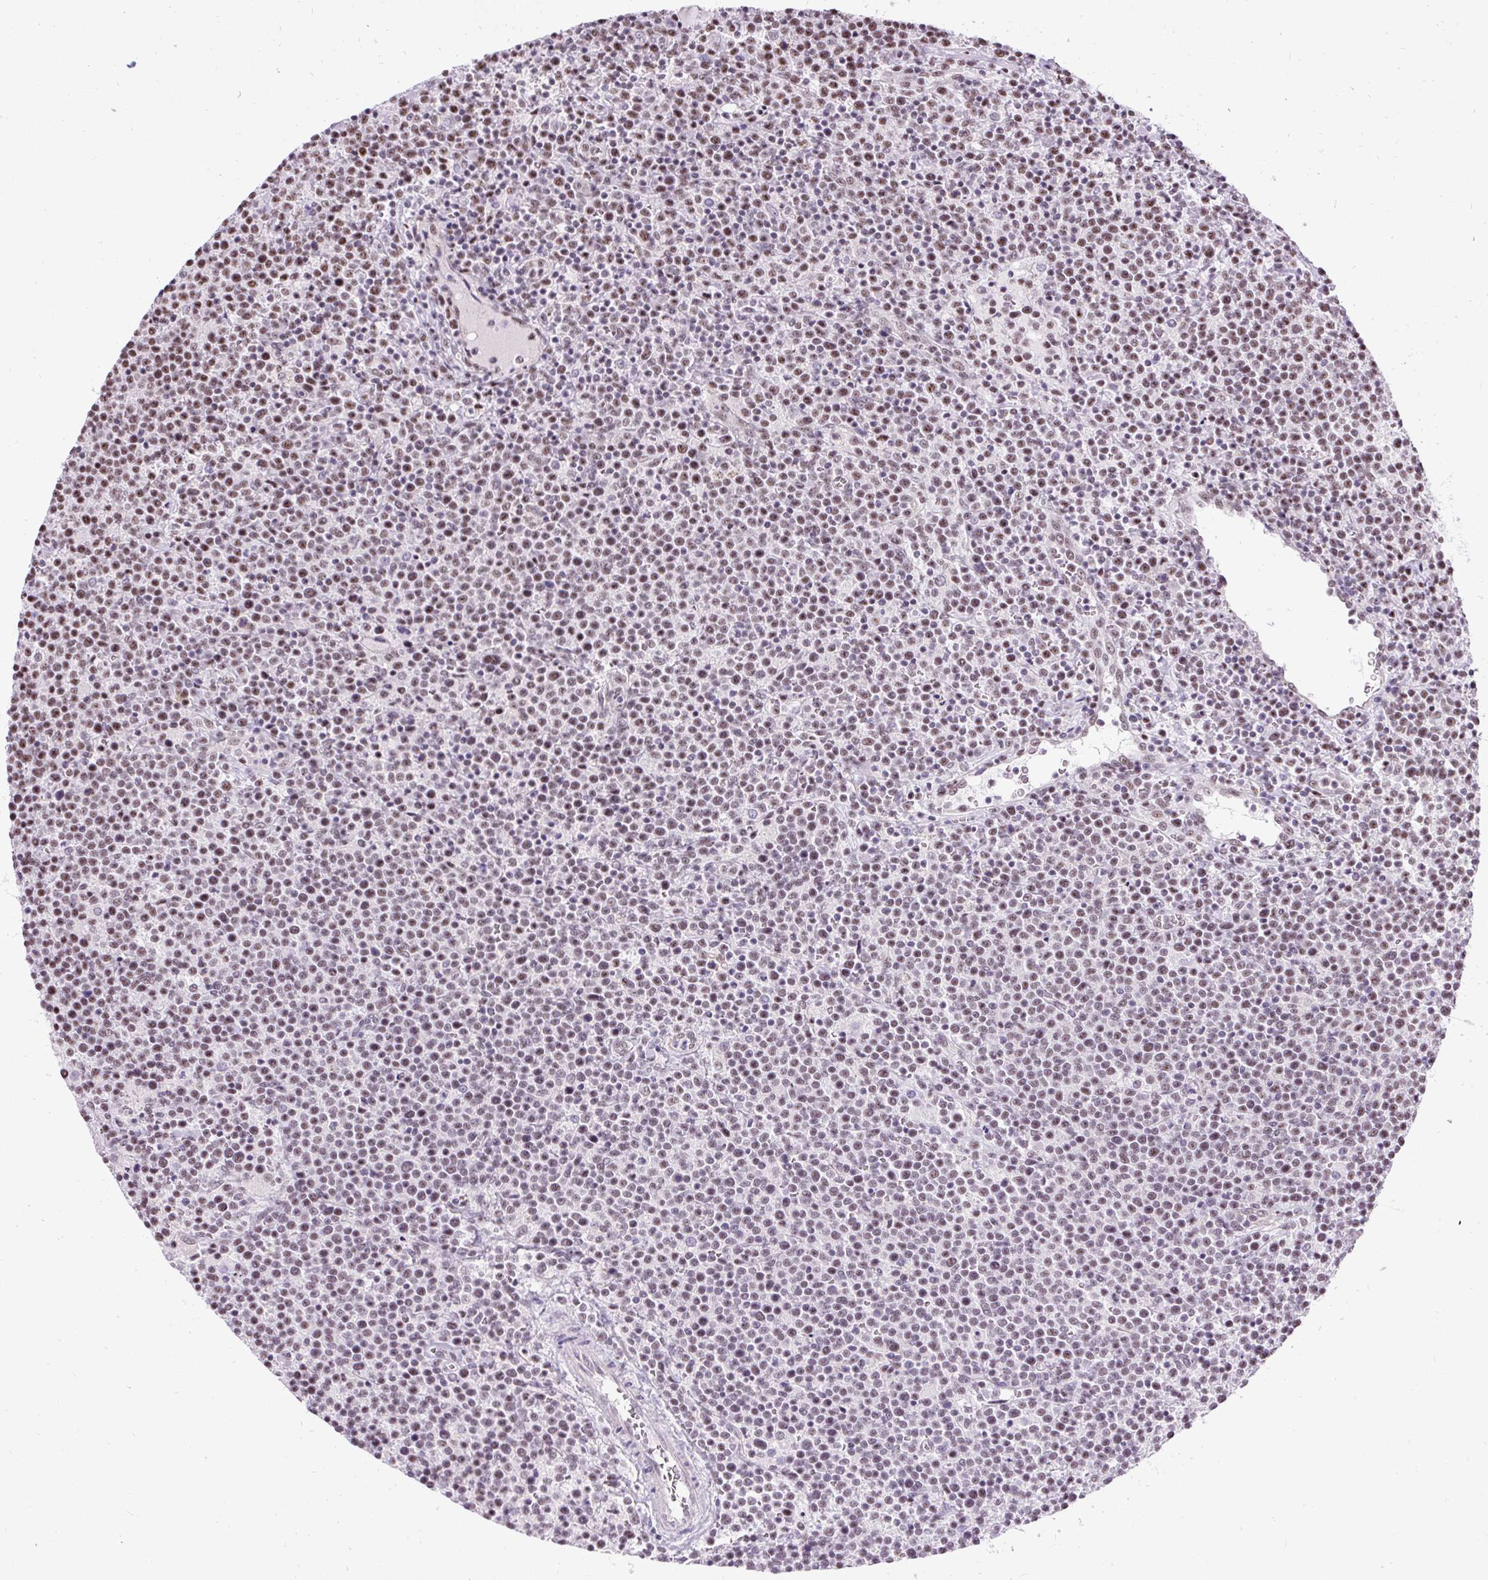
{"staining": {"intensity": "moderate", "quantity": "25%-75%", "location": "nuclear"}, "tissue": "lymphoma", "cell_type": "Tumor cells", "image_type": "cancer", "snomed": [{"axis": "morphology", "description": "Malignant lymphoma, non-Hodgkin's type, High grade"}, {"axis": "topography", "description": "Lymph node"}], "caption": "Immunohistochemistry histopathology image of neoplastic tissue: lymphoma stained using IHC shows medium levels of moderate protein expression localized specifically in the nuclear of tumor cells, appearing as a nuclear brown color.", "gene": "SMC5", "patient": {"sex": "male", "age": 61}}